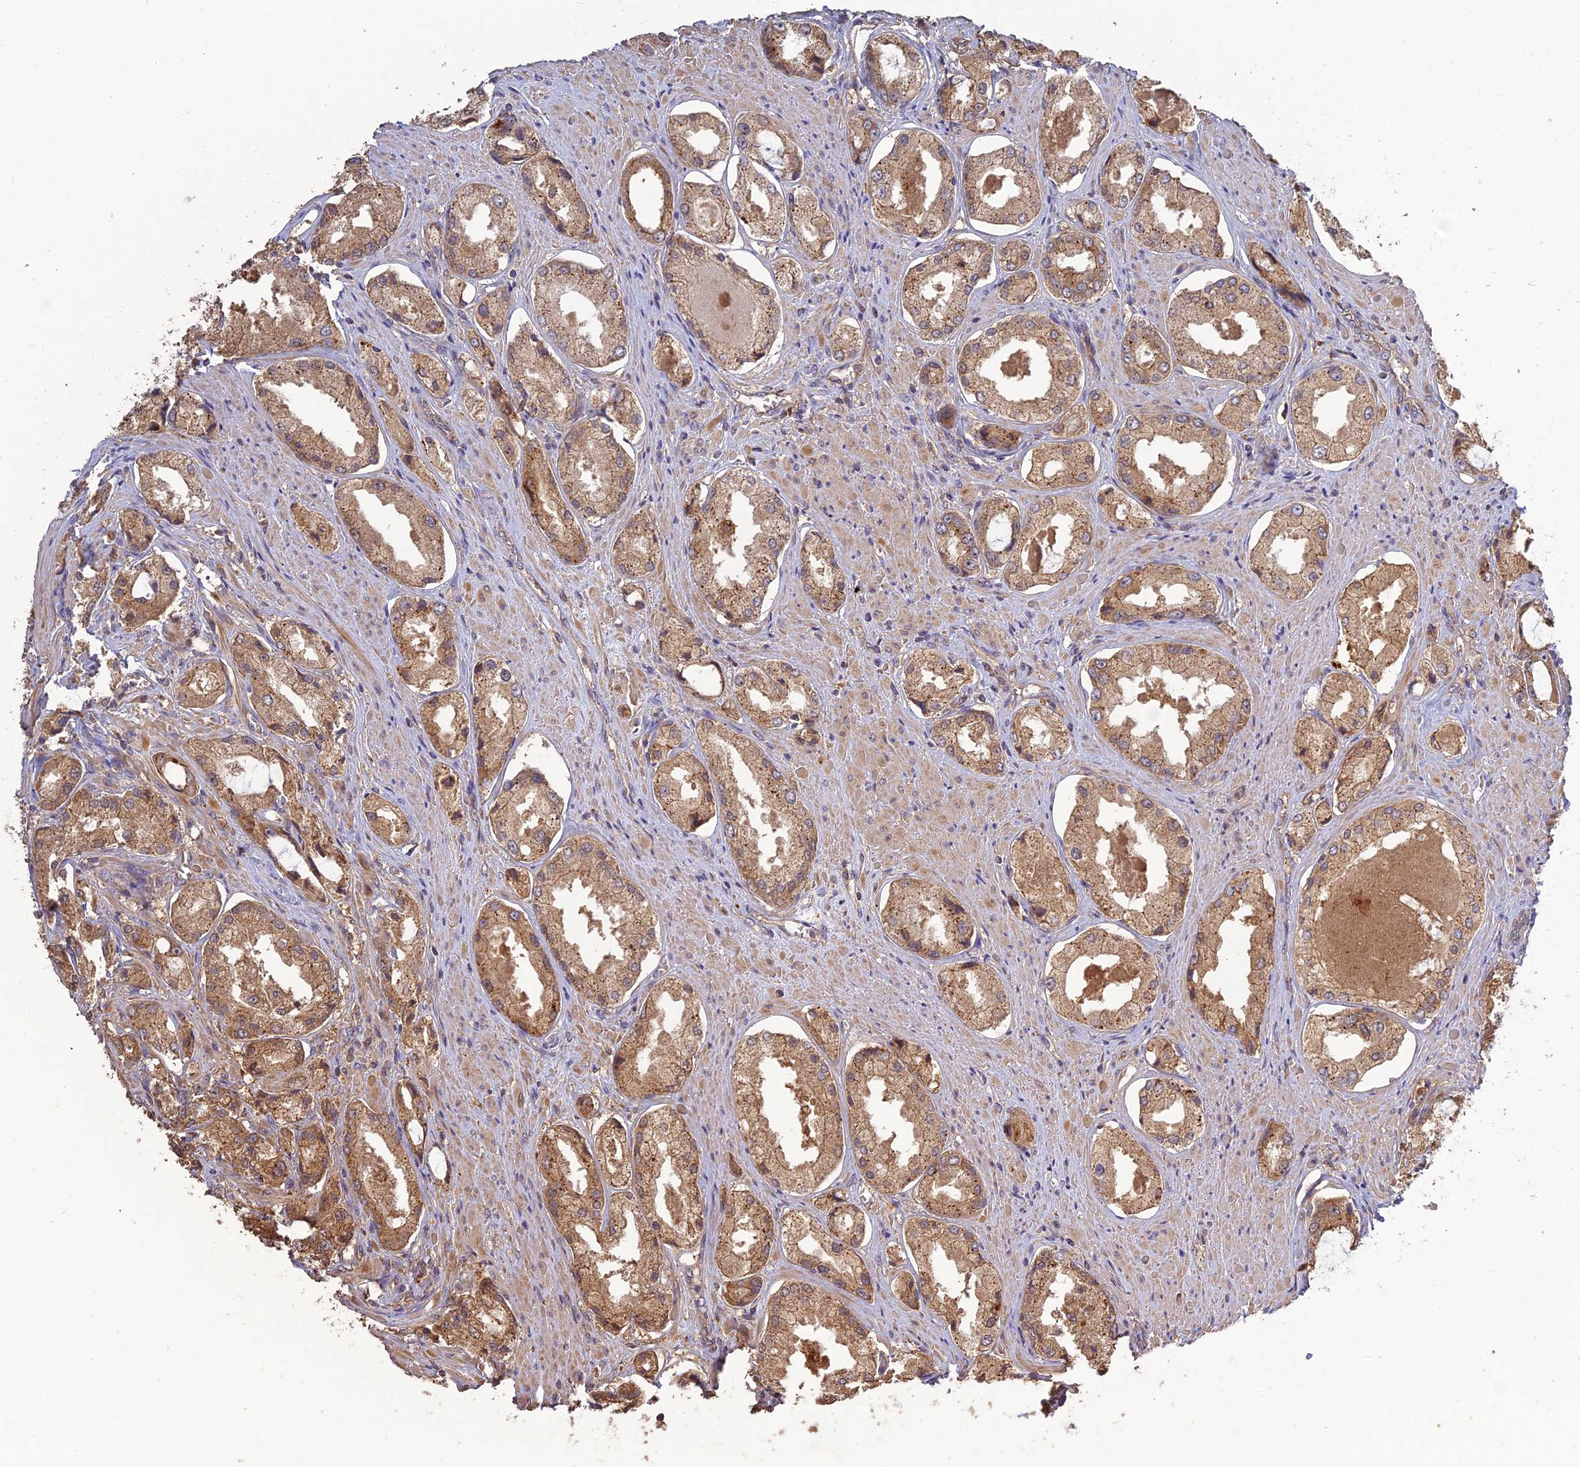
{"staining": {"intensity": "moderate", "quantity": ">75%", "location": "cytoplasmic/membranous"}, "tissue": "prostate cancer", "cell_type": "Tumor cells", "image_type": "cancer", "snomed": [{"axis": "morphology", "description": "Adenocarcinoma, Low grade"}, {"axis": "topography", "description": "Prostate"}], "caption": "There is medium levels of moderate cytoplasmic/membranous expression in tumor cells of prostate cancer (adenocarcinoma (low-grade)), as demonstrated by immunohistochemical staining (brown color).", "gene": "ARHGAP40", "patient": {"sex": "male", "age": 68}}